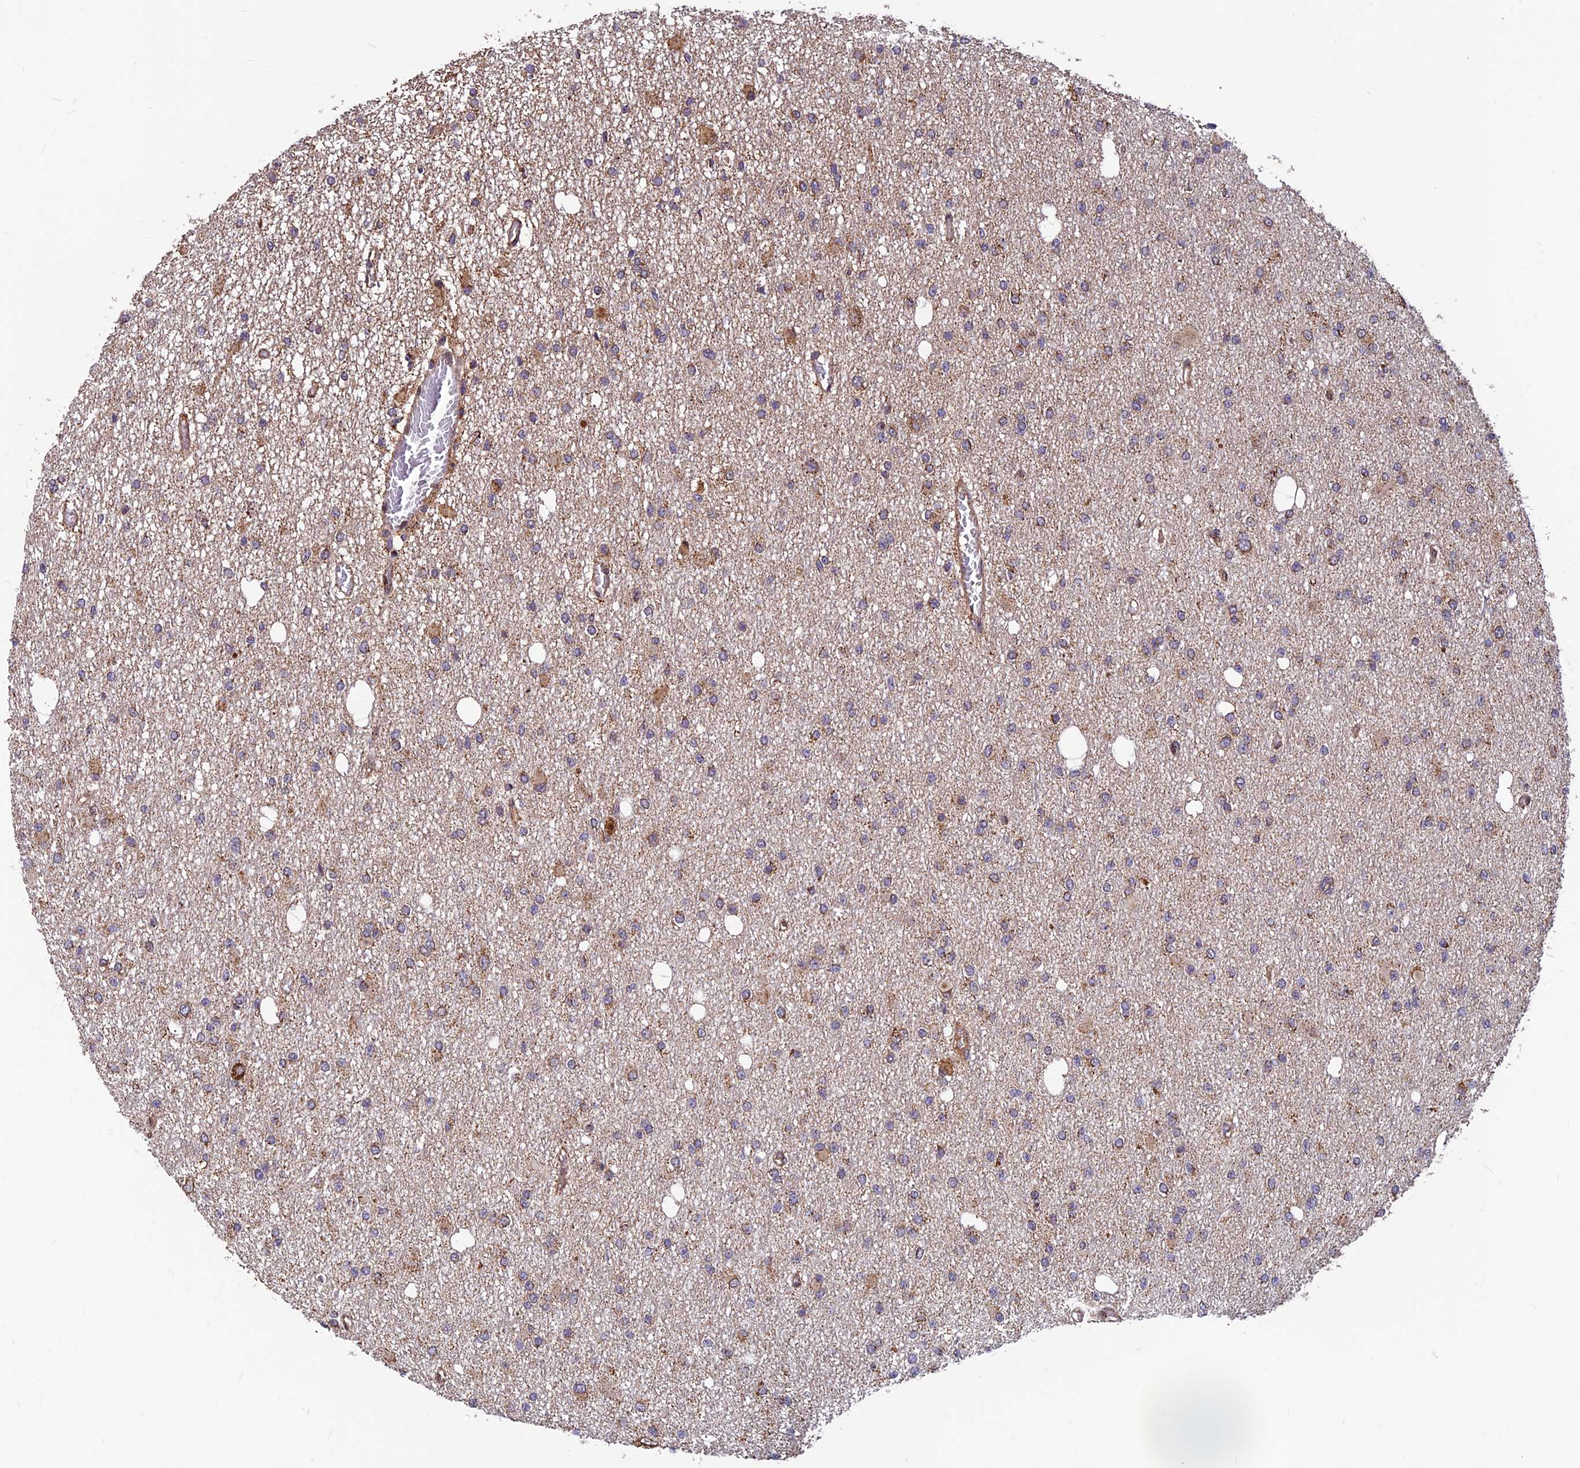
{"staining": {"intensity": "weak", "quantity": "25%-75%", "location": "cytoplasmic/membranous"}, "tissue": "glioma", "cell_type": "Tumor cells", "image_type": "cancer", "snomed": [{"axis": "morphology", "description": "Glioma, malignant, Low grade"}, {"axis": "topography", "description": "Brain"}], "caption": "Immunohistochemistry staining of low-grade glioma (malignant), which shows low levels of weak cytoplasmic/membranous expression in approximately 25%-75% of tumor cells indicating weak cytoplasmic/membranous protein positivity. The staining was performed using DAB (brown) for protein detection and nuclei were counterstained in hematoxylin (blue).", "gene": "CCDC15", "patient": {"sex": "female", "age": 22}}